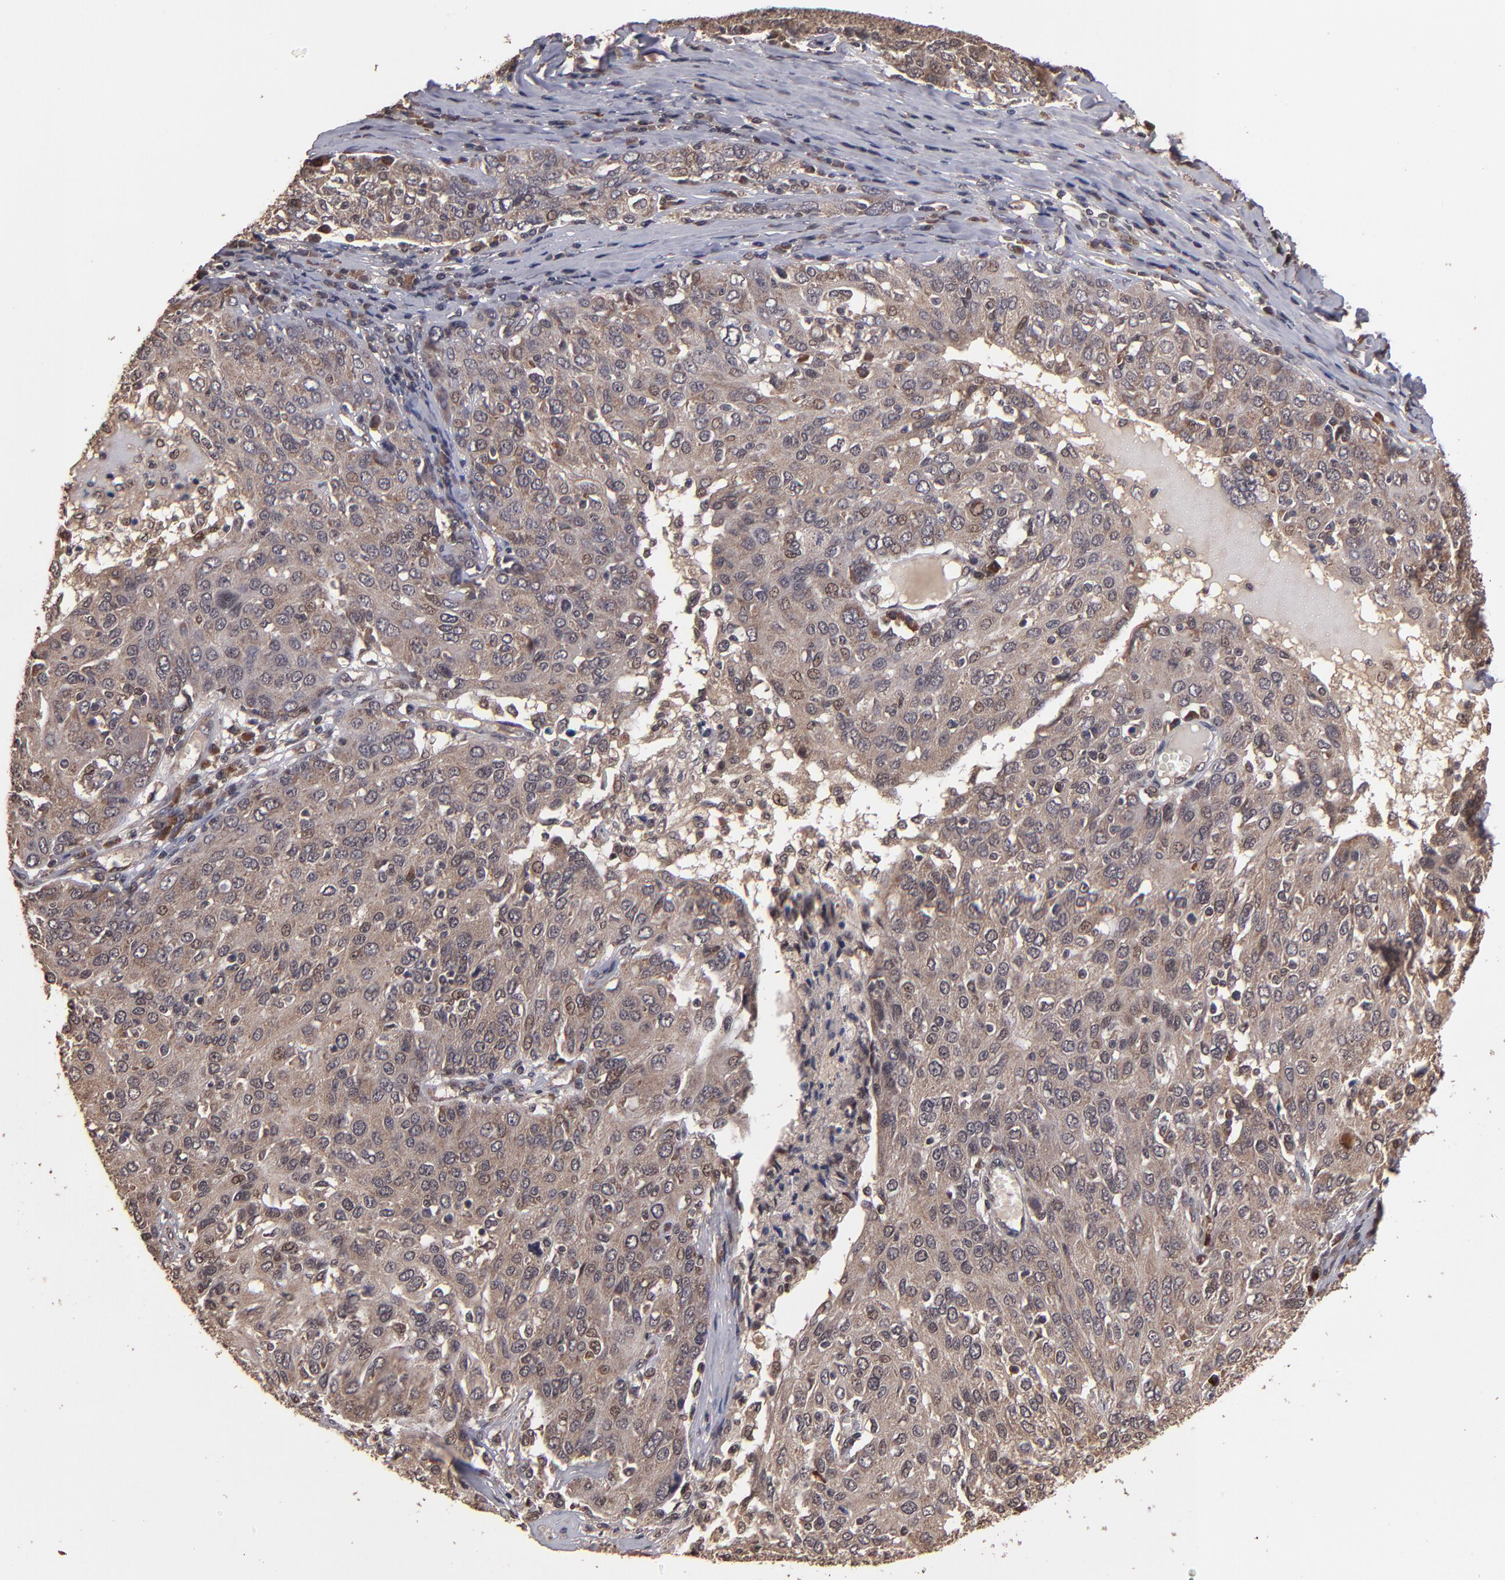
{"staining": {"intensity": "weak", "quantity": ">75%", "location": "cytoplasmic/membranous"}, "tissue": "ovarian cancer", "cell_type": "Tumor cells", "image_type": "cancer", "snomed": [{"axis": "morphology", "description": "Carcinoma, endometroid"}, {"axis": "topography", "description": "Ovary"}], "caption": "This micrograph shows immunohistochemistry (IHC) staining of human ovarian endometroid carcinoma, with low weak cytoplasmic/membranous expression in approximately >75% of tumor cells.", "gene": "NFE2L2", "patient": {"sex": "female", "age": 50}}